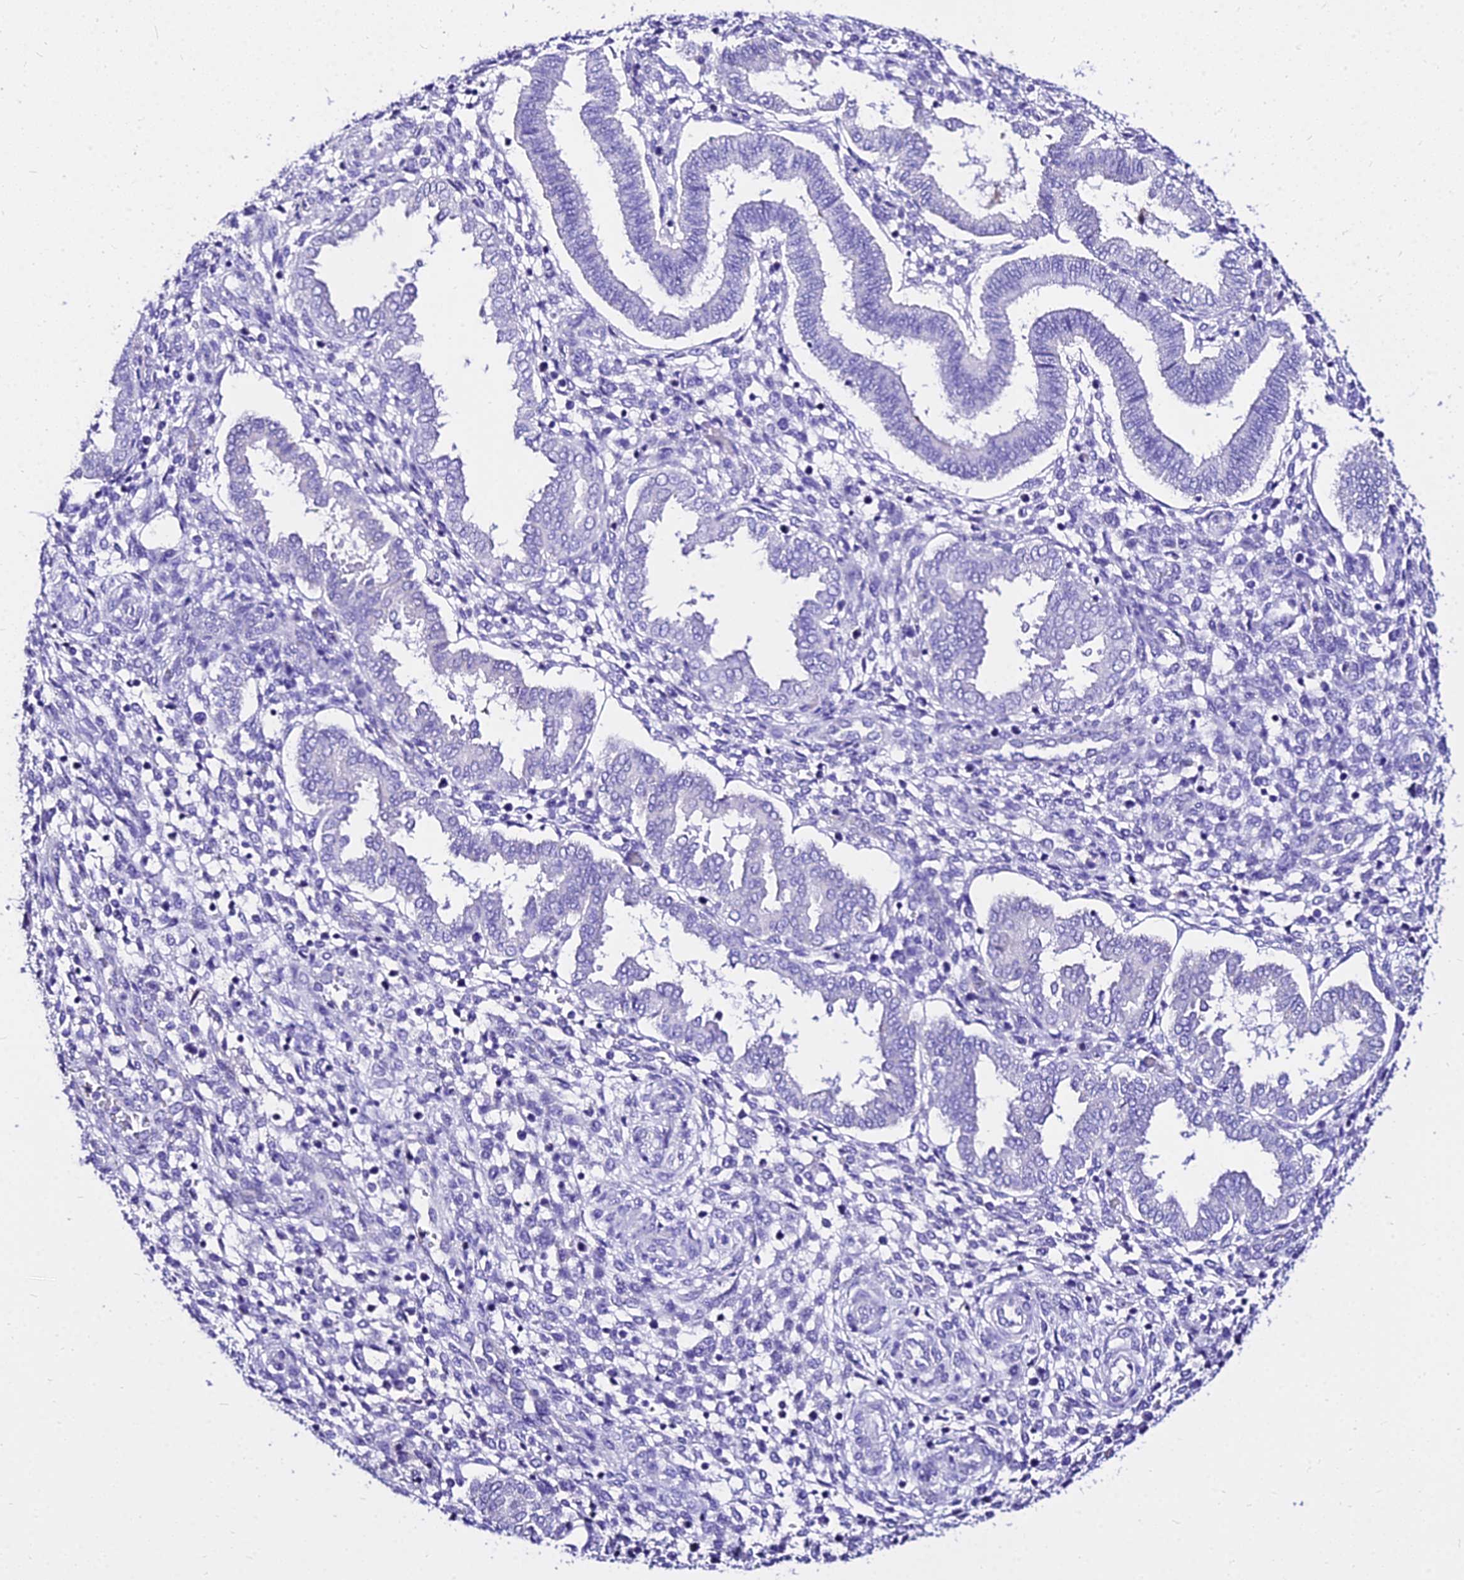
{"staining": {"intensity": "negative", "quantity": "none", "location": "none"}, "tissue": "endometrium", "cell_type": "Cells in endometrial stroma", "image_type": "normal", "snomed": [{"axis": "morphology", "description": "Normal tissue, NOS"}, {"axis": "topography", "description": "Endometrium"}], "caption": "DAB immunohistochemical staining of benign endometrium exhibits no significant expression in cells in endometrial stroma.", "gene": "DEFB106A", "patient": {"sex": "female", "age": 24}}